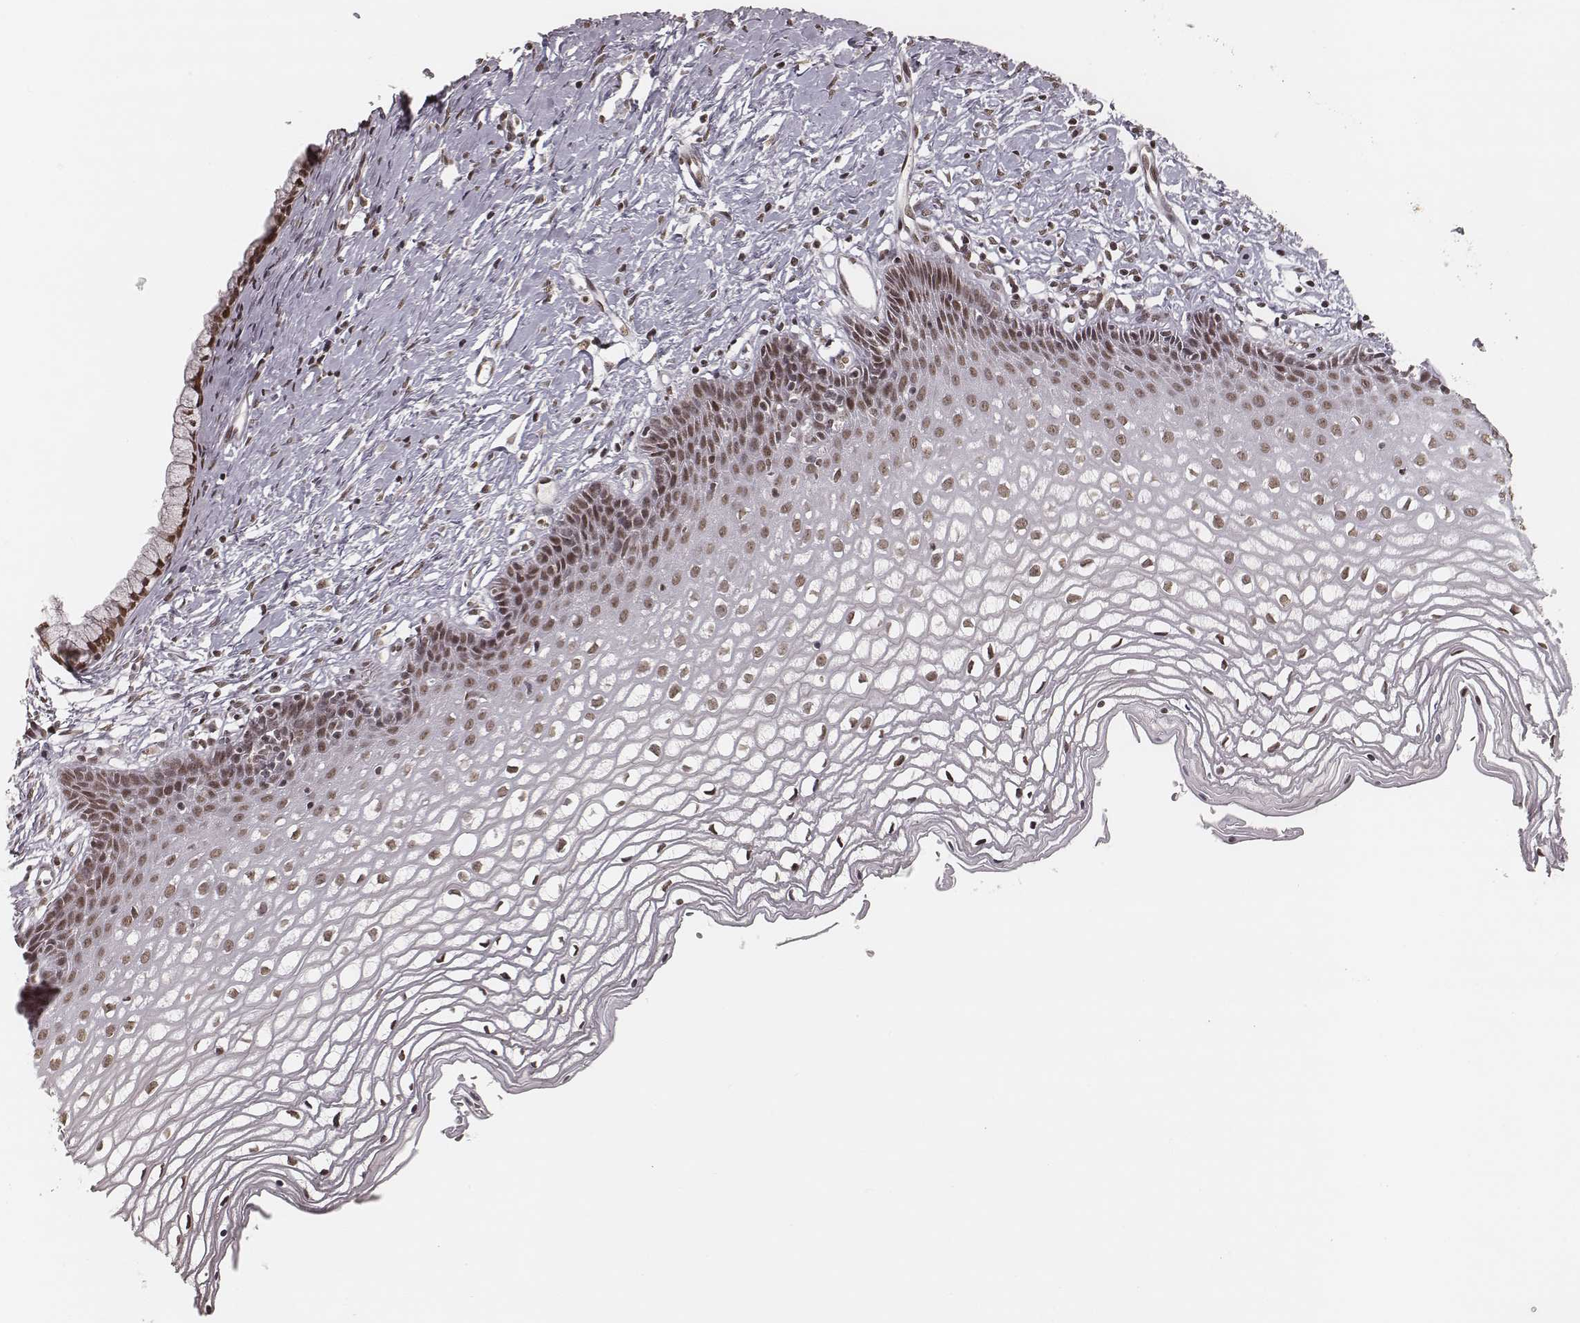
{"staining": {"intensity": "moderate", "quantity": ">75%", "location": "nuclear"}, "tissue": "cervix", "cell_type": "Glandular cells", "image_type": "normal", "snomed": [{"axis": "morphology", "description": "Normal tissue, NOS"}, {"axis": "topography", "description": "Cervix"}], "caption": "Immunohistochemistry of normal cervix shows medium levels of moderate nuclear staining in about >75% of glandular cells. The protein is shown in brown color, while the nuclei are stained blue.", "gene": "HMGA2", "patient": {"sex": "female", "age": 40}}